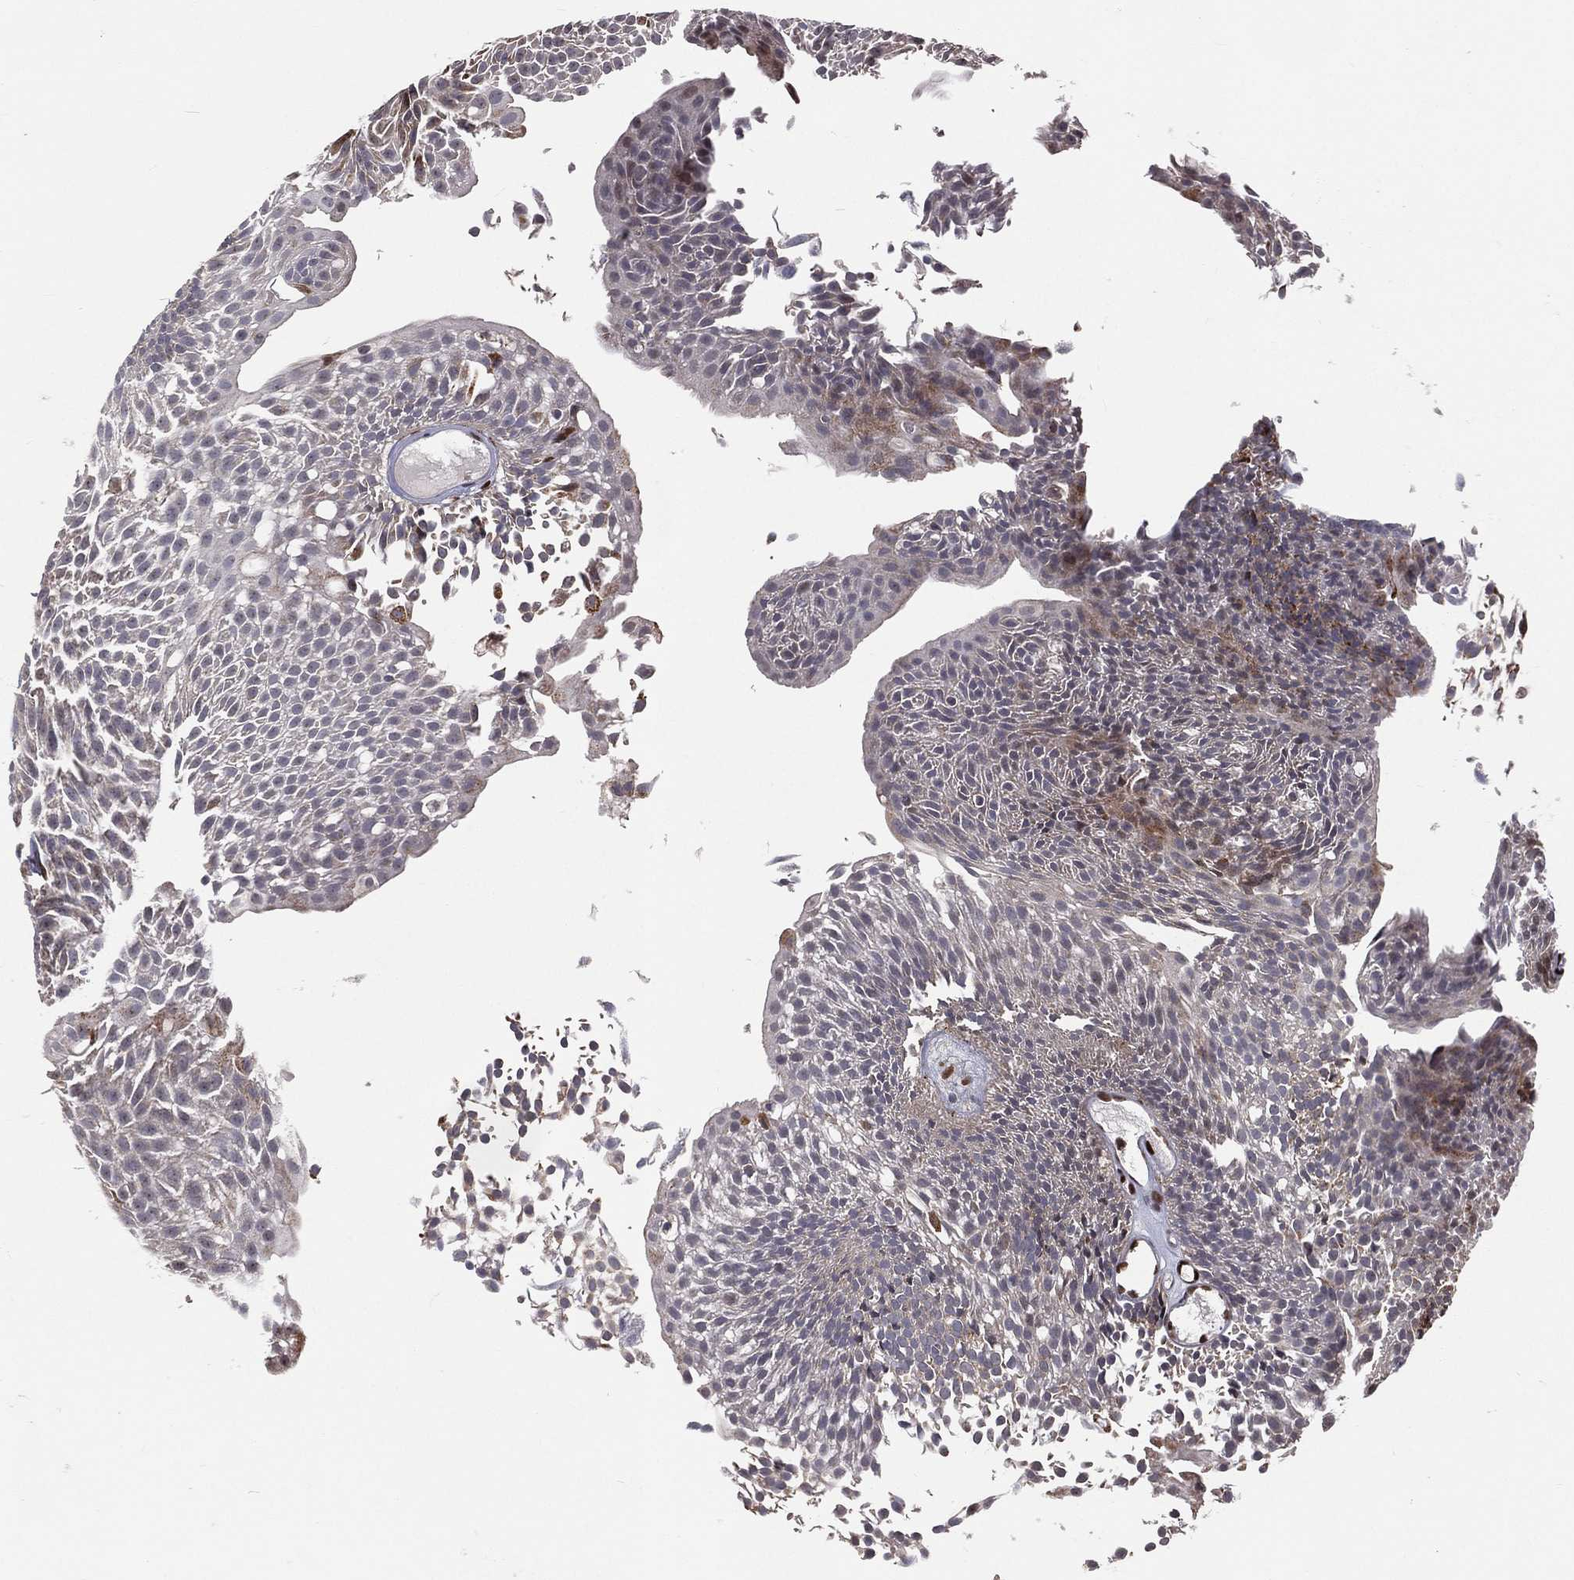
{"staining": {"intensity": "strong", "quantity": "<25%", "location": "cytoplasmic/membranous"}, "tissue": "urothelial cancer", "cell_type": "Tumor cells", "image_type": "cancer", "snomed": [{"axis": "morphology", "description": "Urothelial carcinoma, Low grade"}, {"axis": "topography", "description": "Urinary bladder"}], "caption": "A histopathology image of low-grade urothelial carcinoma stained for a protein demonstrates strong cytoplasmic/membranous brown staining in tumor cells.", "gene": "ZEB1", "patient": {"sex": "male", "age": 52}}